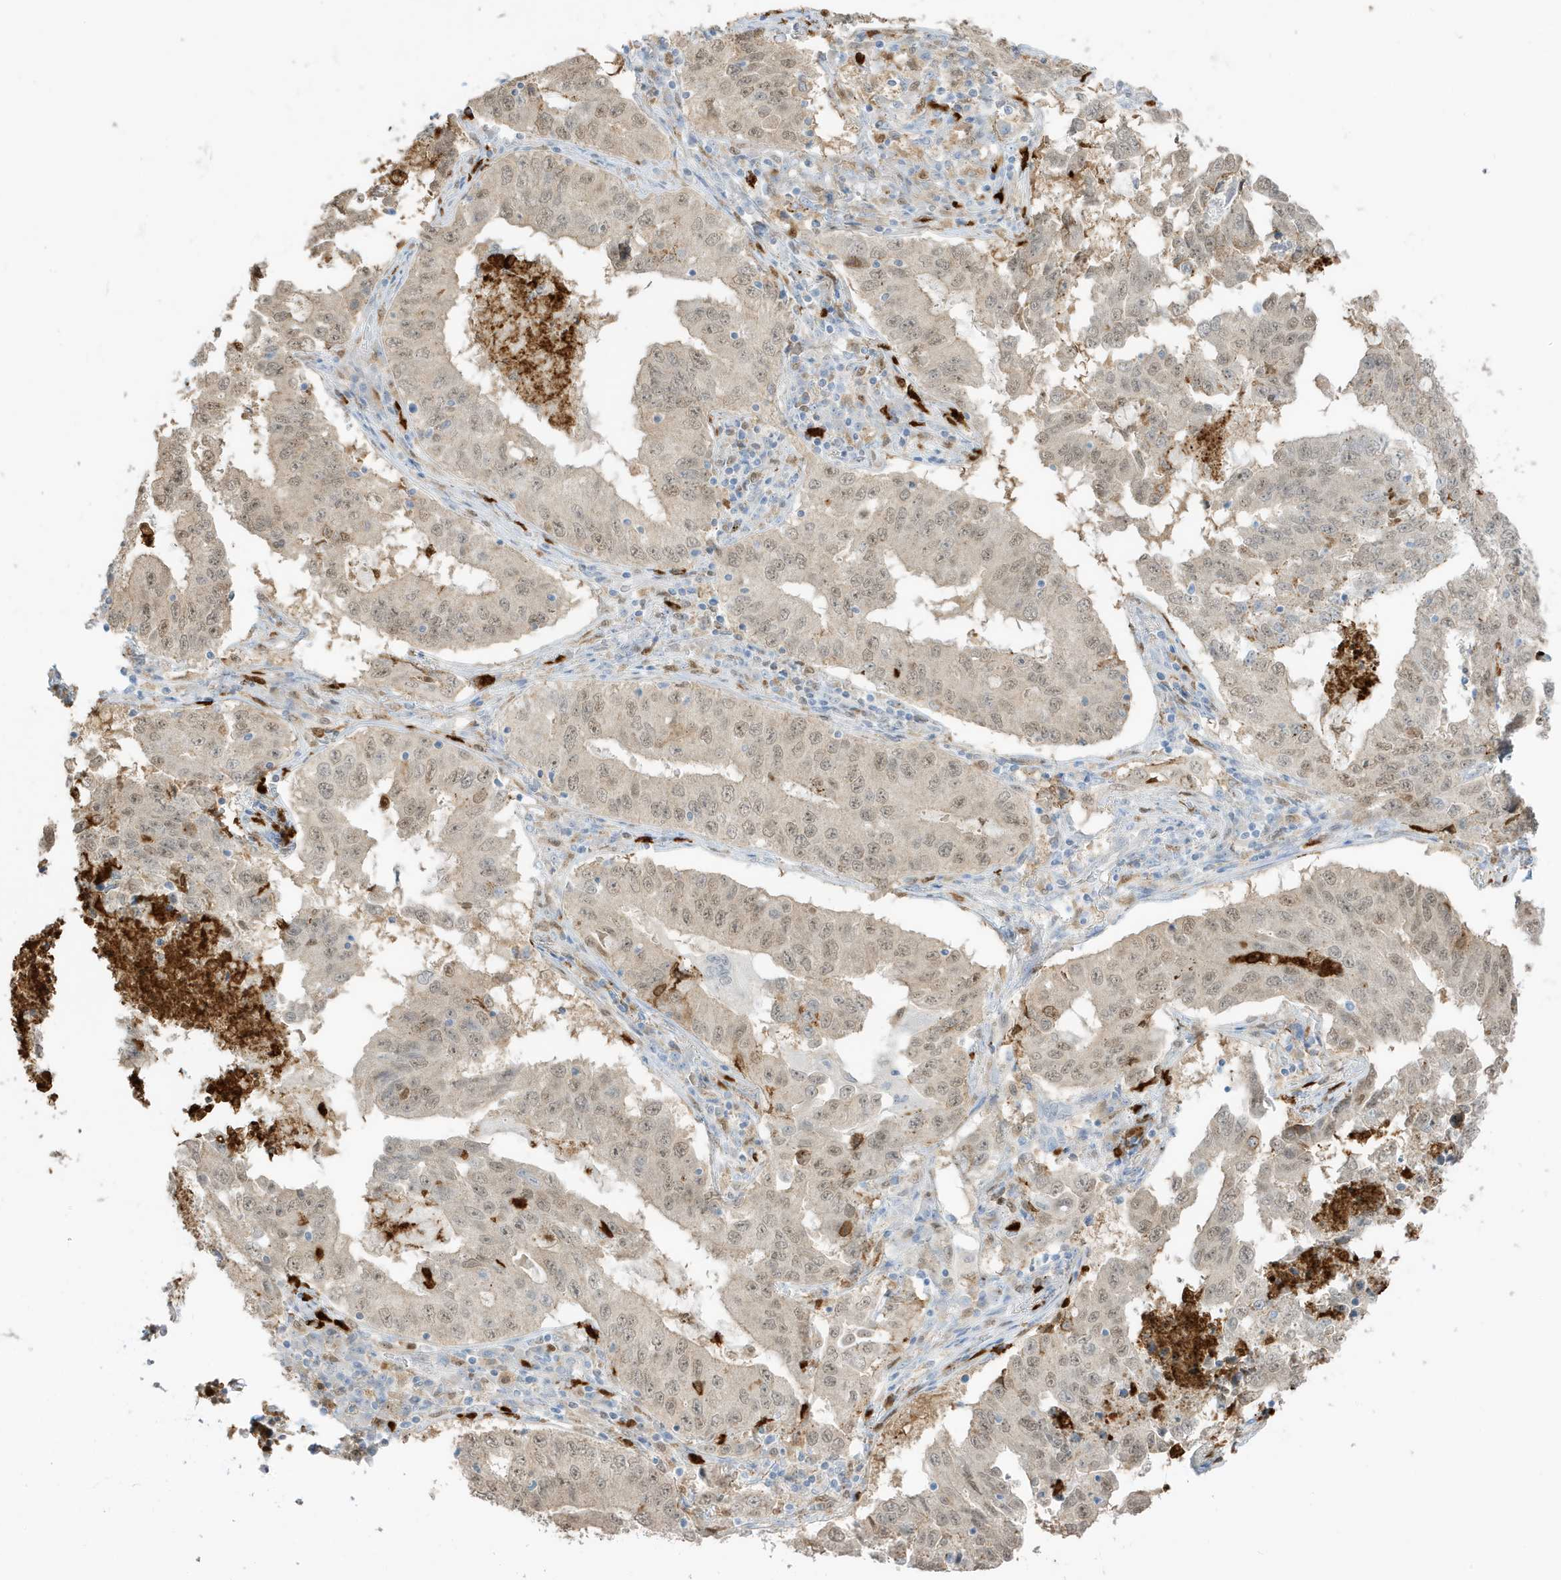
{"staining": {"intensity": "weak", "quantity": ">75%", "location": "nuclear"}, "tissue": "lung cancer", "cell_type": "Tumor cells", "image_type": "cancer", "snomed": [{"axis": "morphology", "description": "Adenocarcinoma, NOS"}, {"axis": "topography", "description": "Lung"}], "caption": "DAB immunohistochemical staining of lung cancer exhibits weak nuclear protein expression in approximately >75% of tumor cells.", "gene": "GCA", "patient": {"sex": "female", "age": 51}}